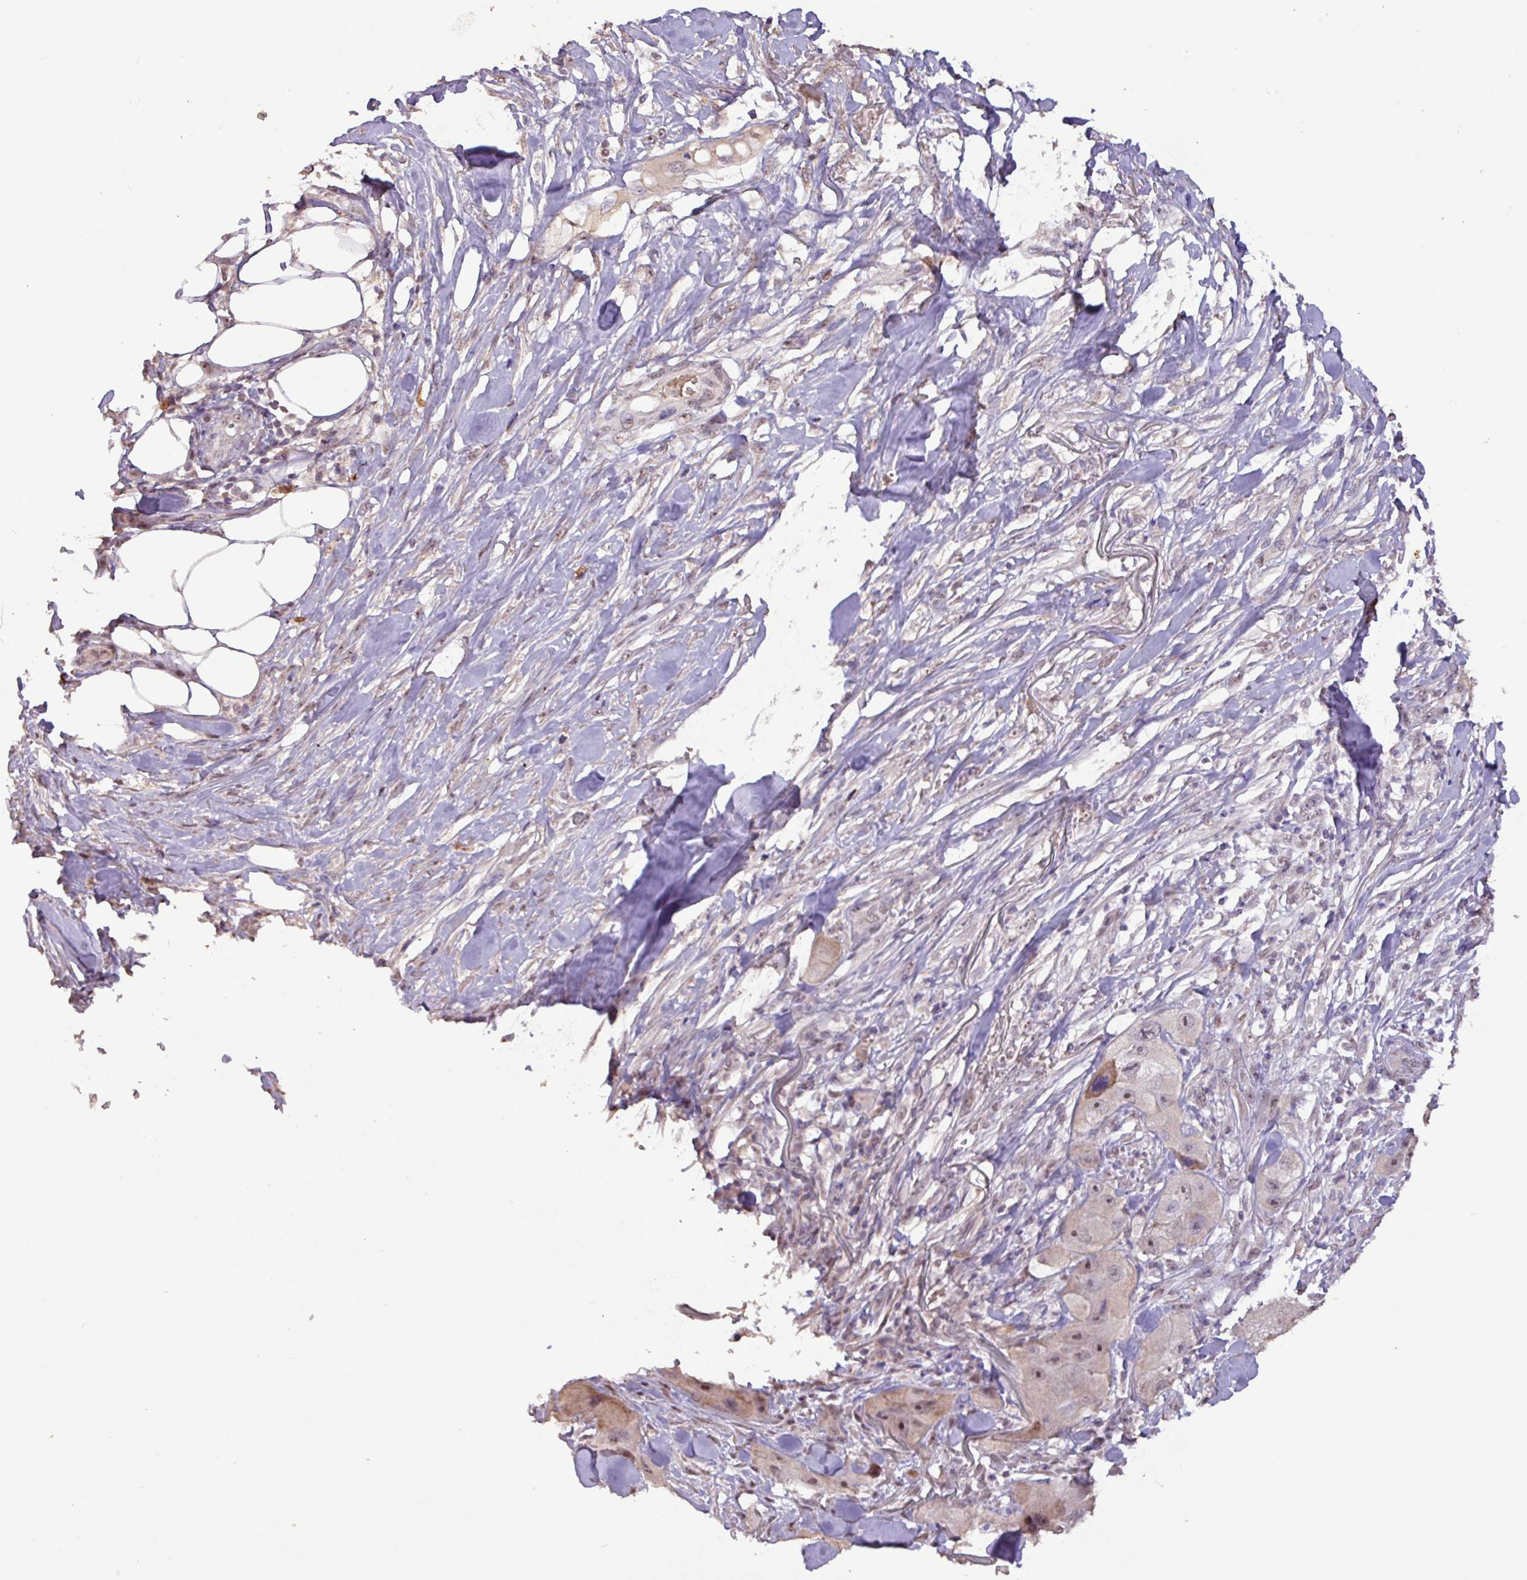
{"staining": {"intensity": "weak", "quantity": ">75%", "location": "nuclear"}, "tissue": "skin cancer", "cell_type": "Tumor cells", "image_type": "cancer", "snomed": [{"axis": "morphology", "description": "Squamous cell carcinoma, NOS"}, {"axis": "topography", "description": "Skin"}, {"axis": "topography", "description": "Subcutis"}], "caption": "A high-resolution photomicrograph shows immunohistochemistry (IHC) staining of skin squamous cell carcinoma, which reveals weak nuclear staining in approximately >75% of tumor cells. Nuclei are stained in blue.", "gene": "L3MBTL3", "patient": {"sex": "male", "age": 73}}